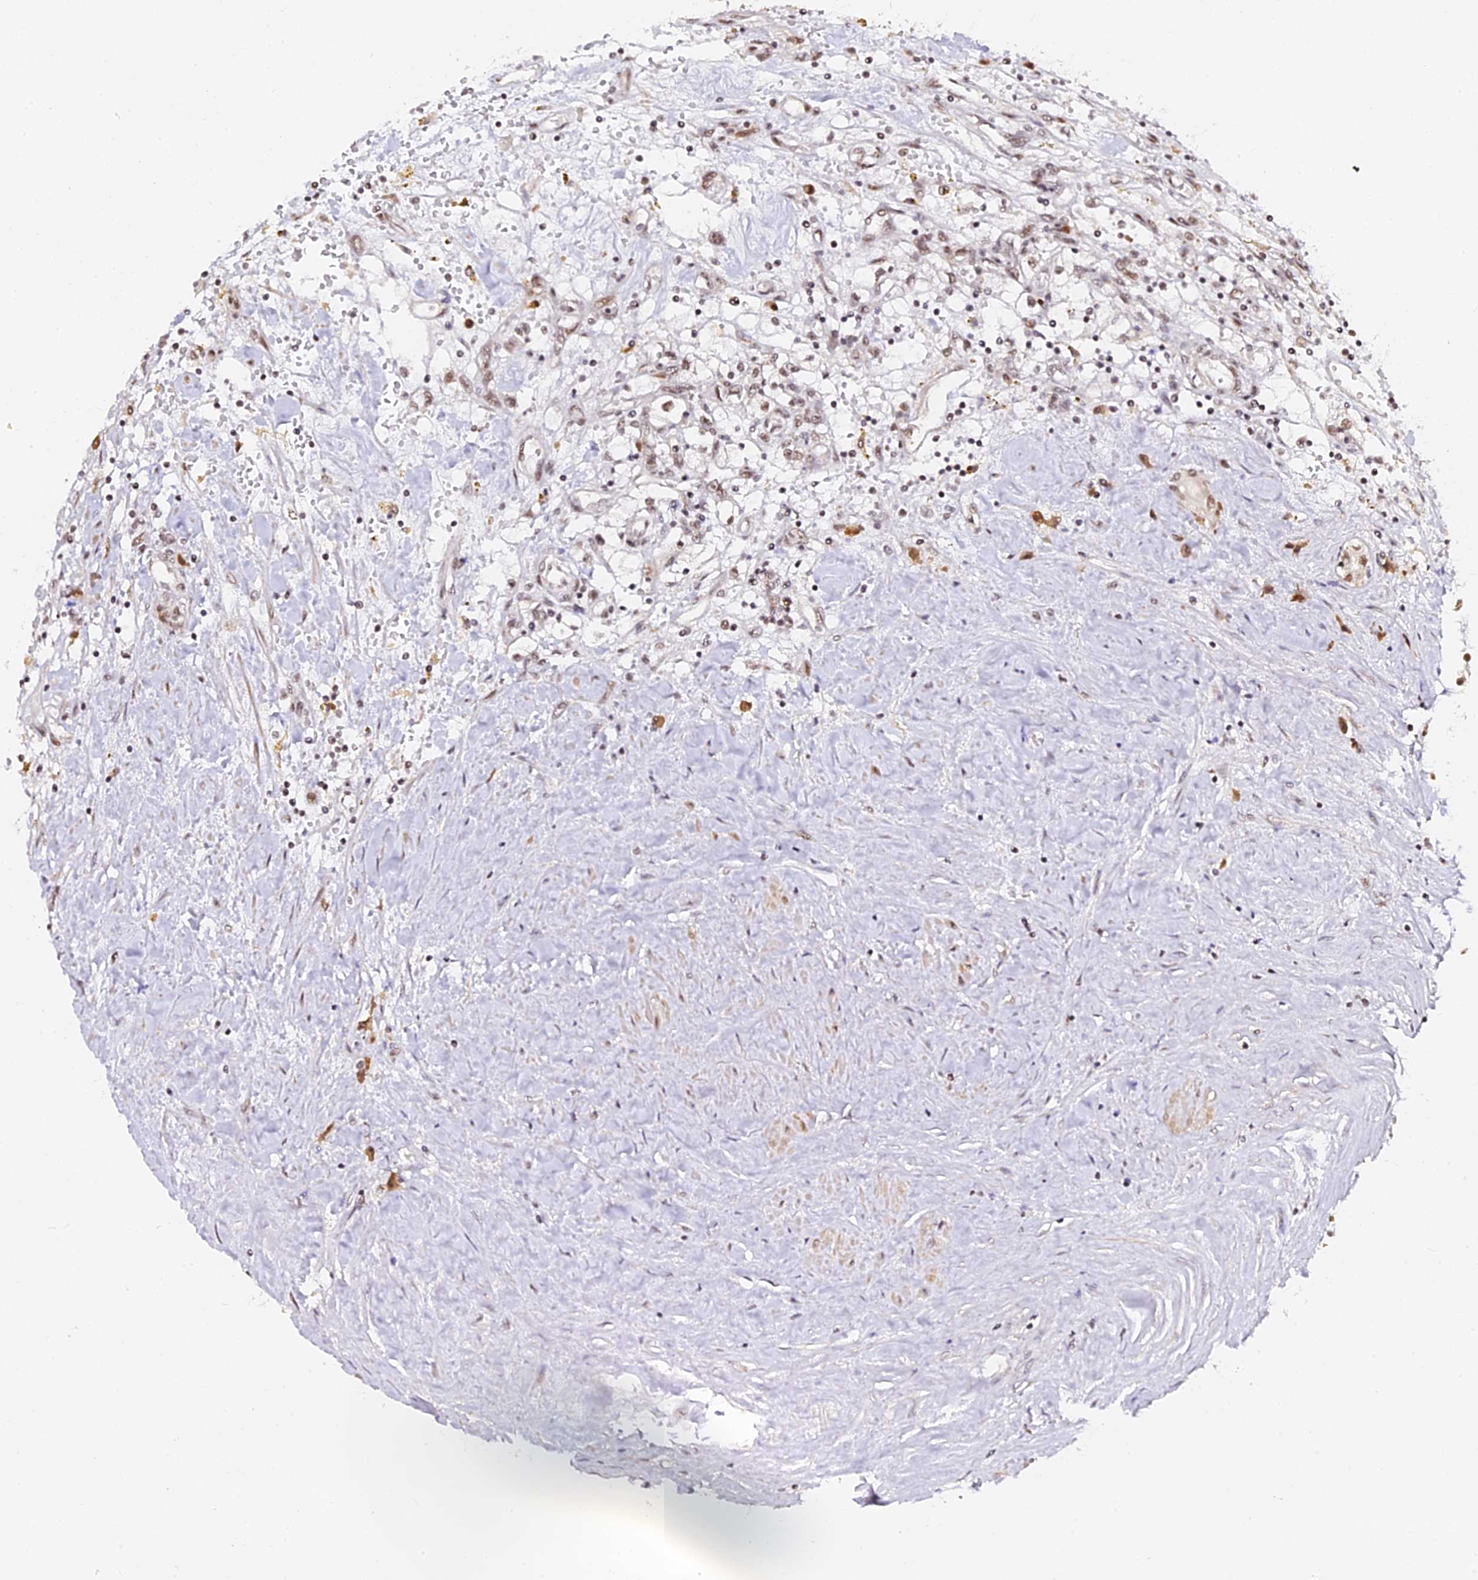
{"staining": {"intensity": "weak", "quantity": ">75%", "location": "nuclear"}, "tissue": "renal cancer", "cell_type": "Tumor cells", "image_type": "cancer", "snomed": [{"axis": "morphology", "description": "Adenocarcinoma, NOS"}, {"axis": "topography", "description": "Kidney"}], "caption": "A brown stain shows weak nuclear expression of a protein in renal adenocarcinoma tumor cells.", "gene": "MCRS1", "patient": {"sex": "male", "age": 56}}